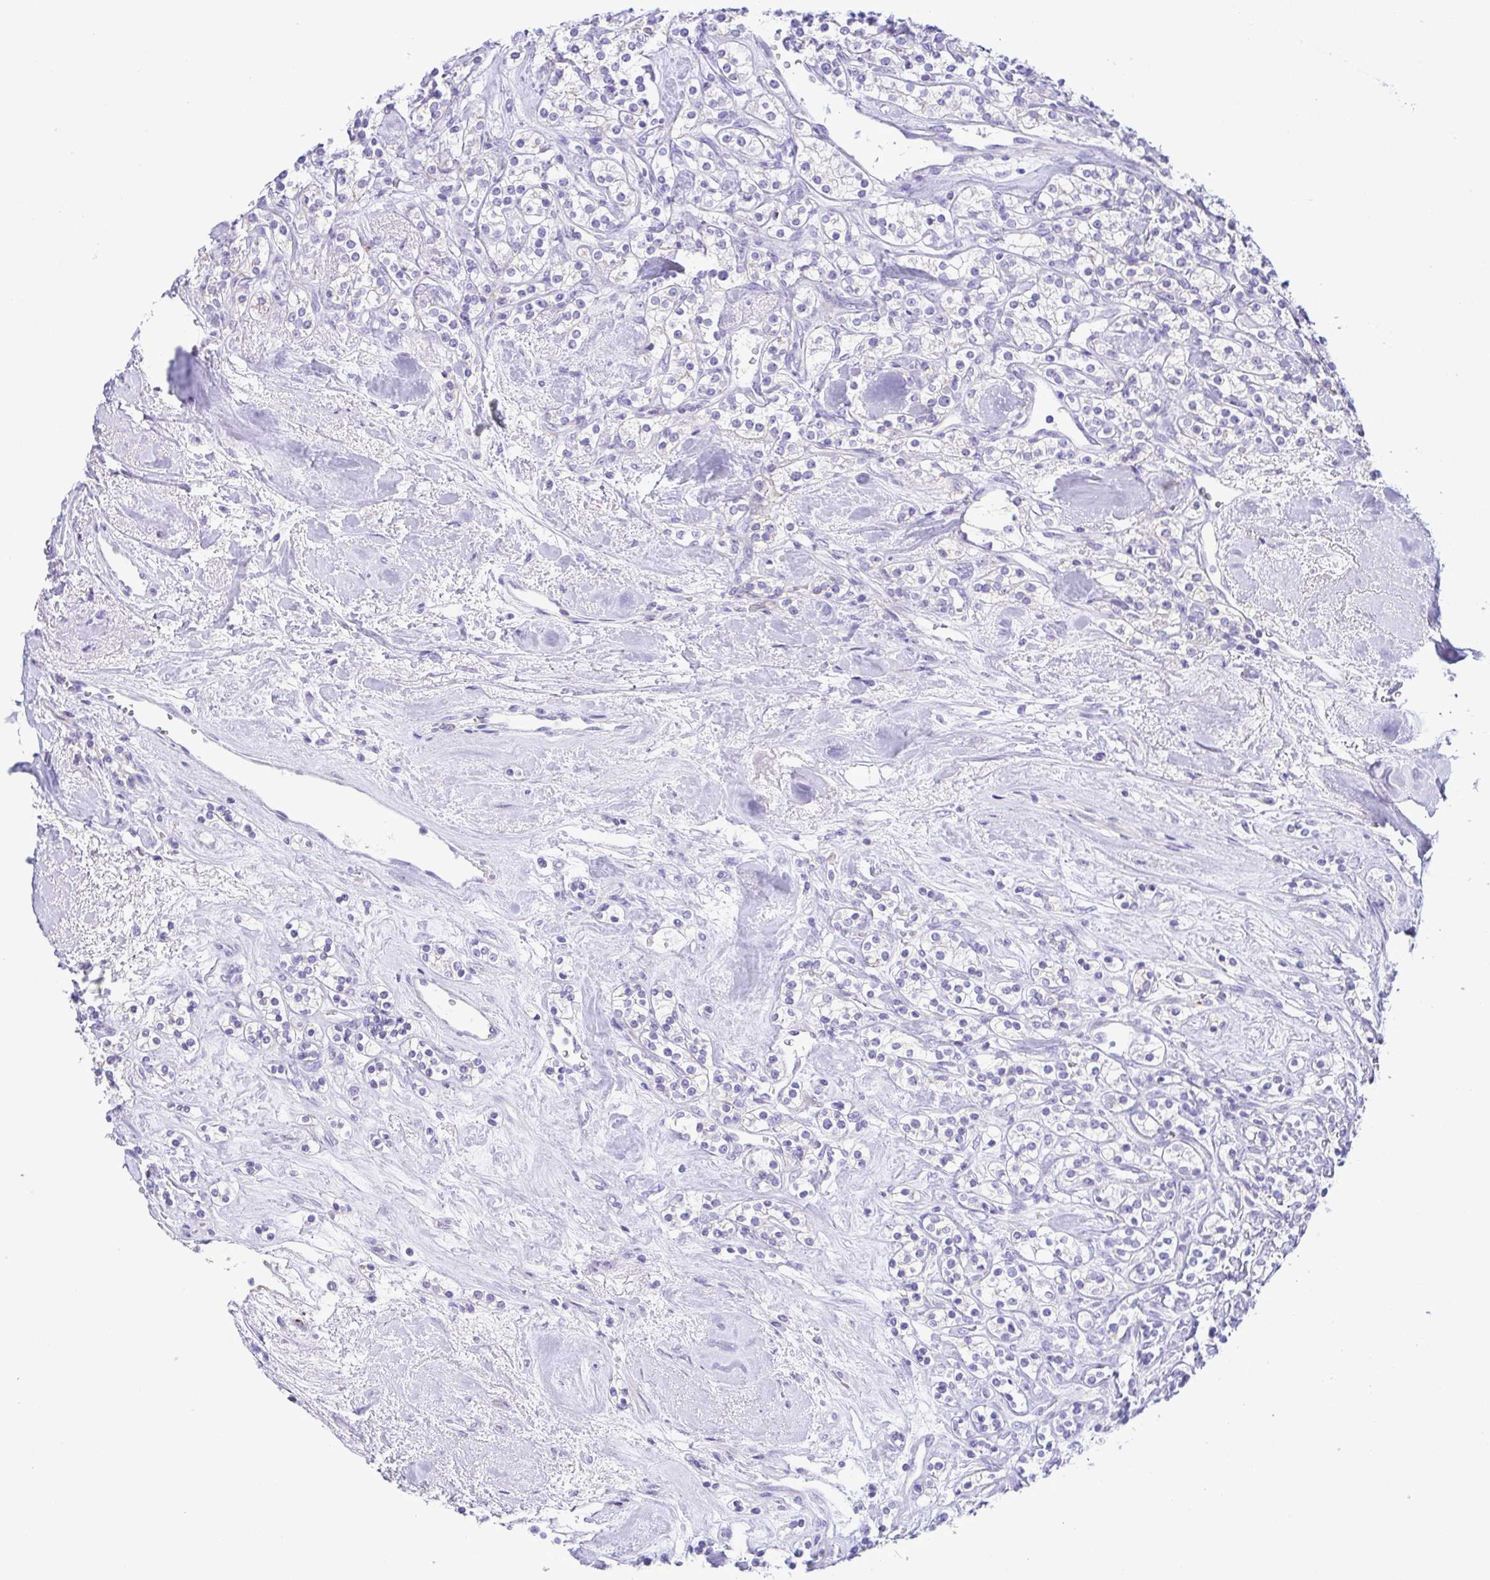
{"staining": {"intensity": "negative", "quantity": "none", "location": "none"}, "tissue": "renal cancer", "cell_type": "Tumor cells", "image_type": "cancer", "snomed": [{"axis": "morphology", "description": "Adenocarcinoma, NOS"}, {"axis": "topography", "description": "Kidney"}], "caption": "High magnification brightfield microscopy of adenocarcinoma (renal) stained with DAB (brown) and counterstained with hematoxylin (blue): tumor cells show no significant expression.", "gene": "GPR182", "patient": {"sex": "male", "age": 77}}